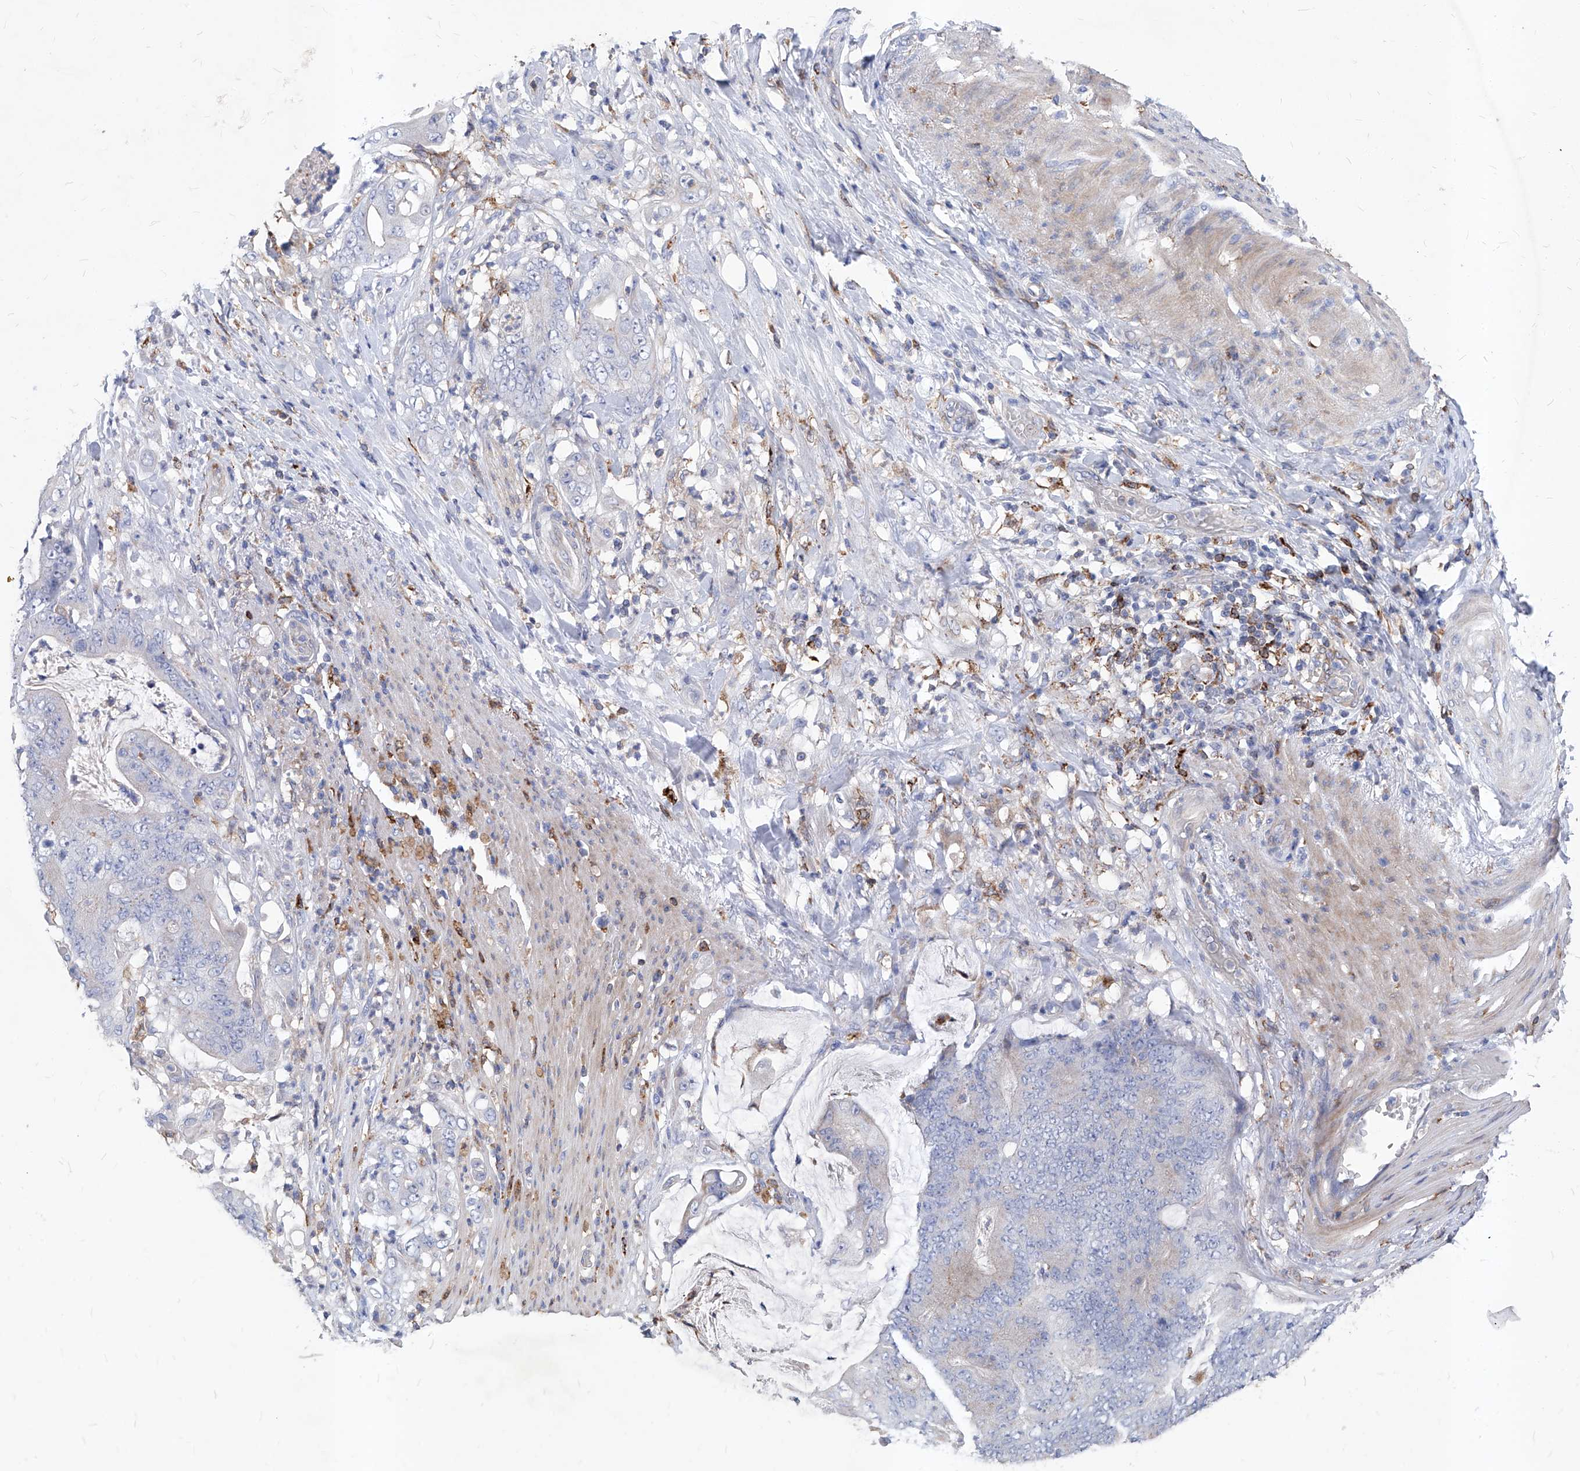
{"staining": {"intensity": "negative", "quantity": "none", "location": "none"}, "tissue": "stomach cancer", "cell_type": "Tumor cells", "image_type": "cancer", "snomed": [{"axis": "morphology", "description": "Adenocarcinoma, NOS"}, {"axis": "topography", "description": "Stomach"}], "caption": "This micrograph is of stomach cancer stained with IHC to label a protein in brown with the nuclei are counter-stained blue. There is no positivity in tumor cells. The staining is performed using DAB brown chromogen with nuclei counter-stained in using hematoxylin.", "gene": "UBOX5", "patient": {"sex": "female", "age": 73}}